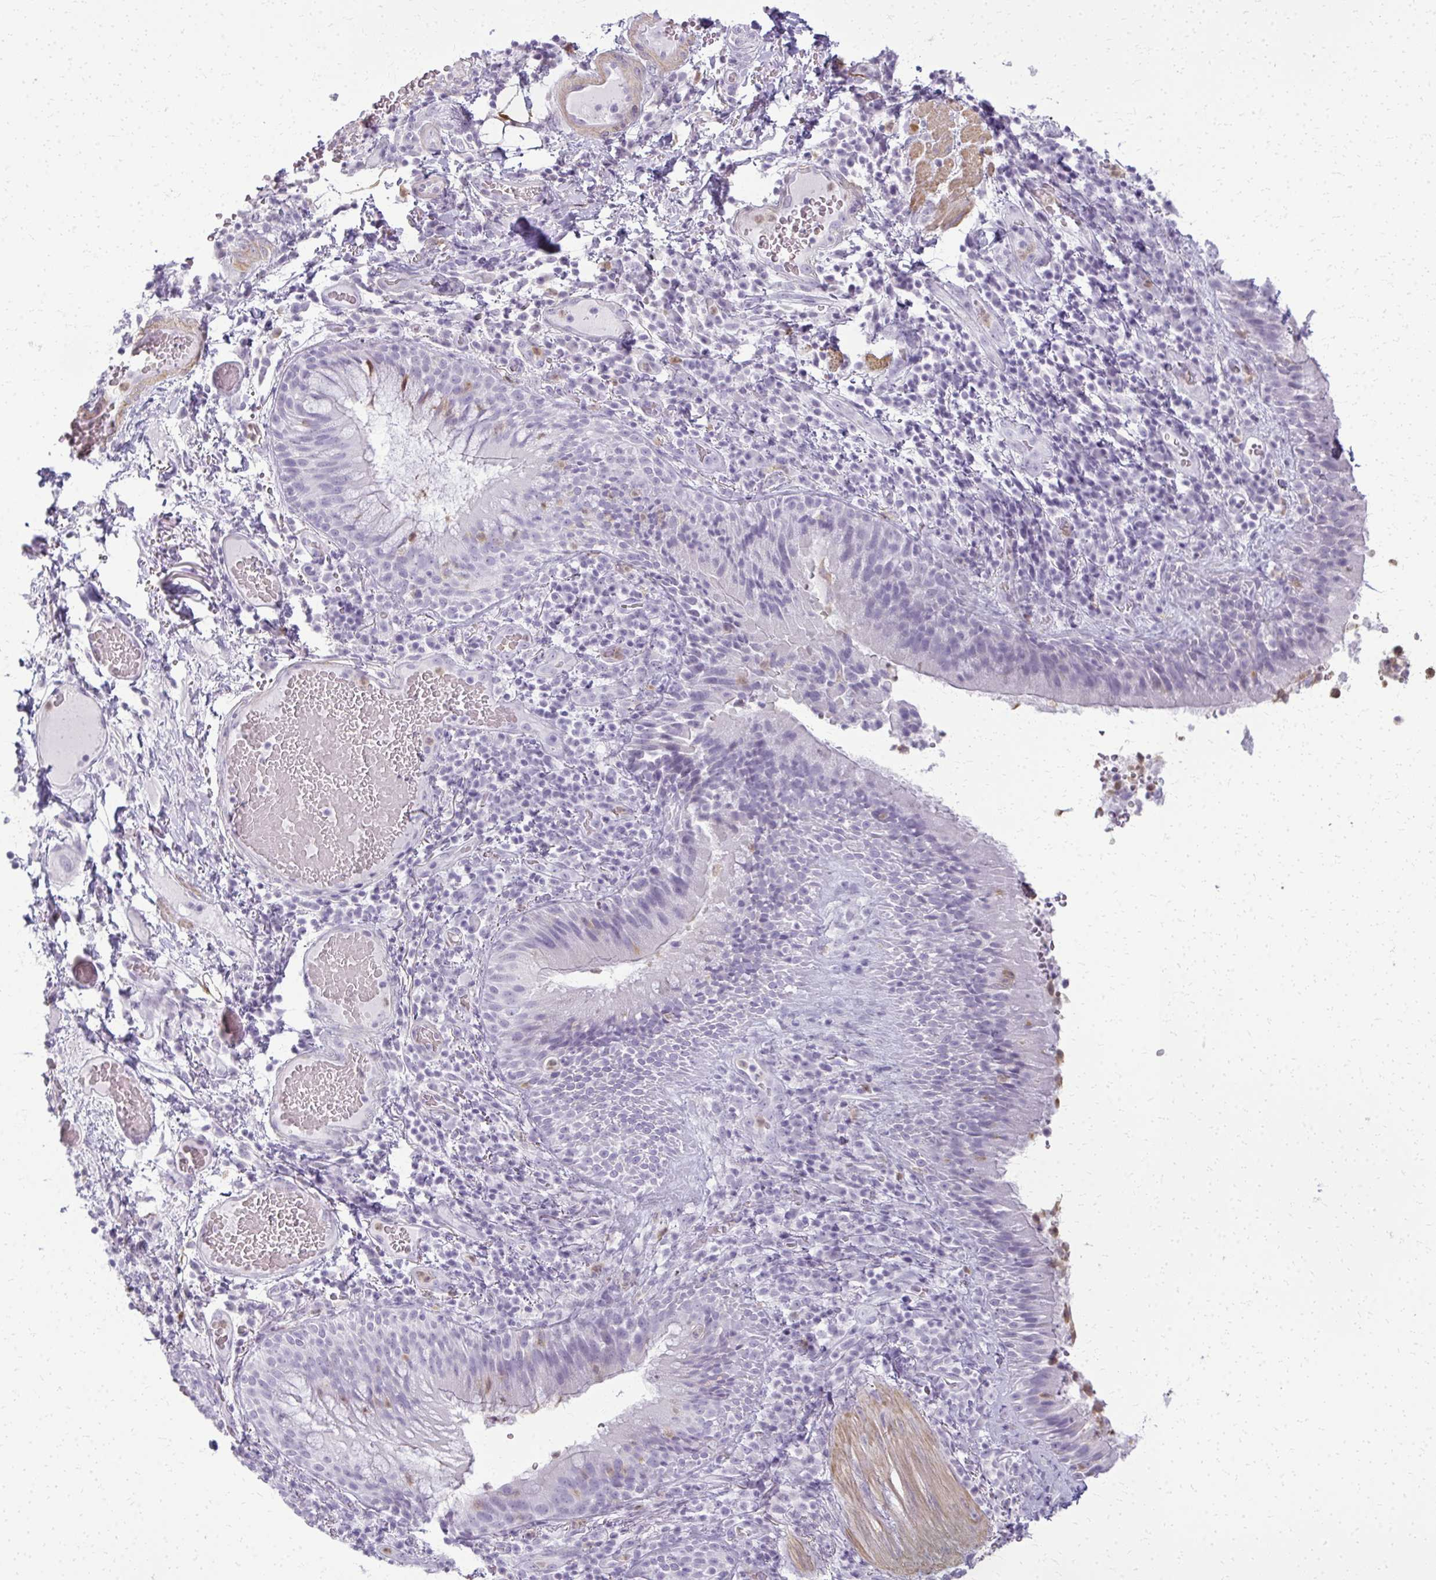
{"staining": {"intensity": "negative", "quantity": "none", "location": "none"}, "tissue": "bronchus", "cell_type": "Respiratory epithelial cells", "image_type": "normal", "snomed": [{"axis": "morphology", "description": "Normal tissue, NOS"}, {"axis": "topography", "description": "Lymph node"}, {"axis": "topography", "description": "Bronchus"}], "caption": "There is no significant expression in respiratory epithelial cells of bronchus. (Immunohistochemistry, brightfield microscopy, high magnification).", "gene": "CA3", "patient": {"sex": "male", "age": 56}}